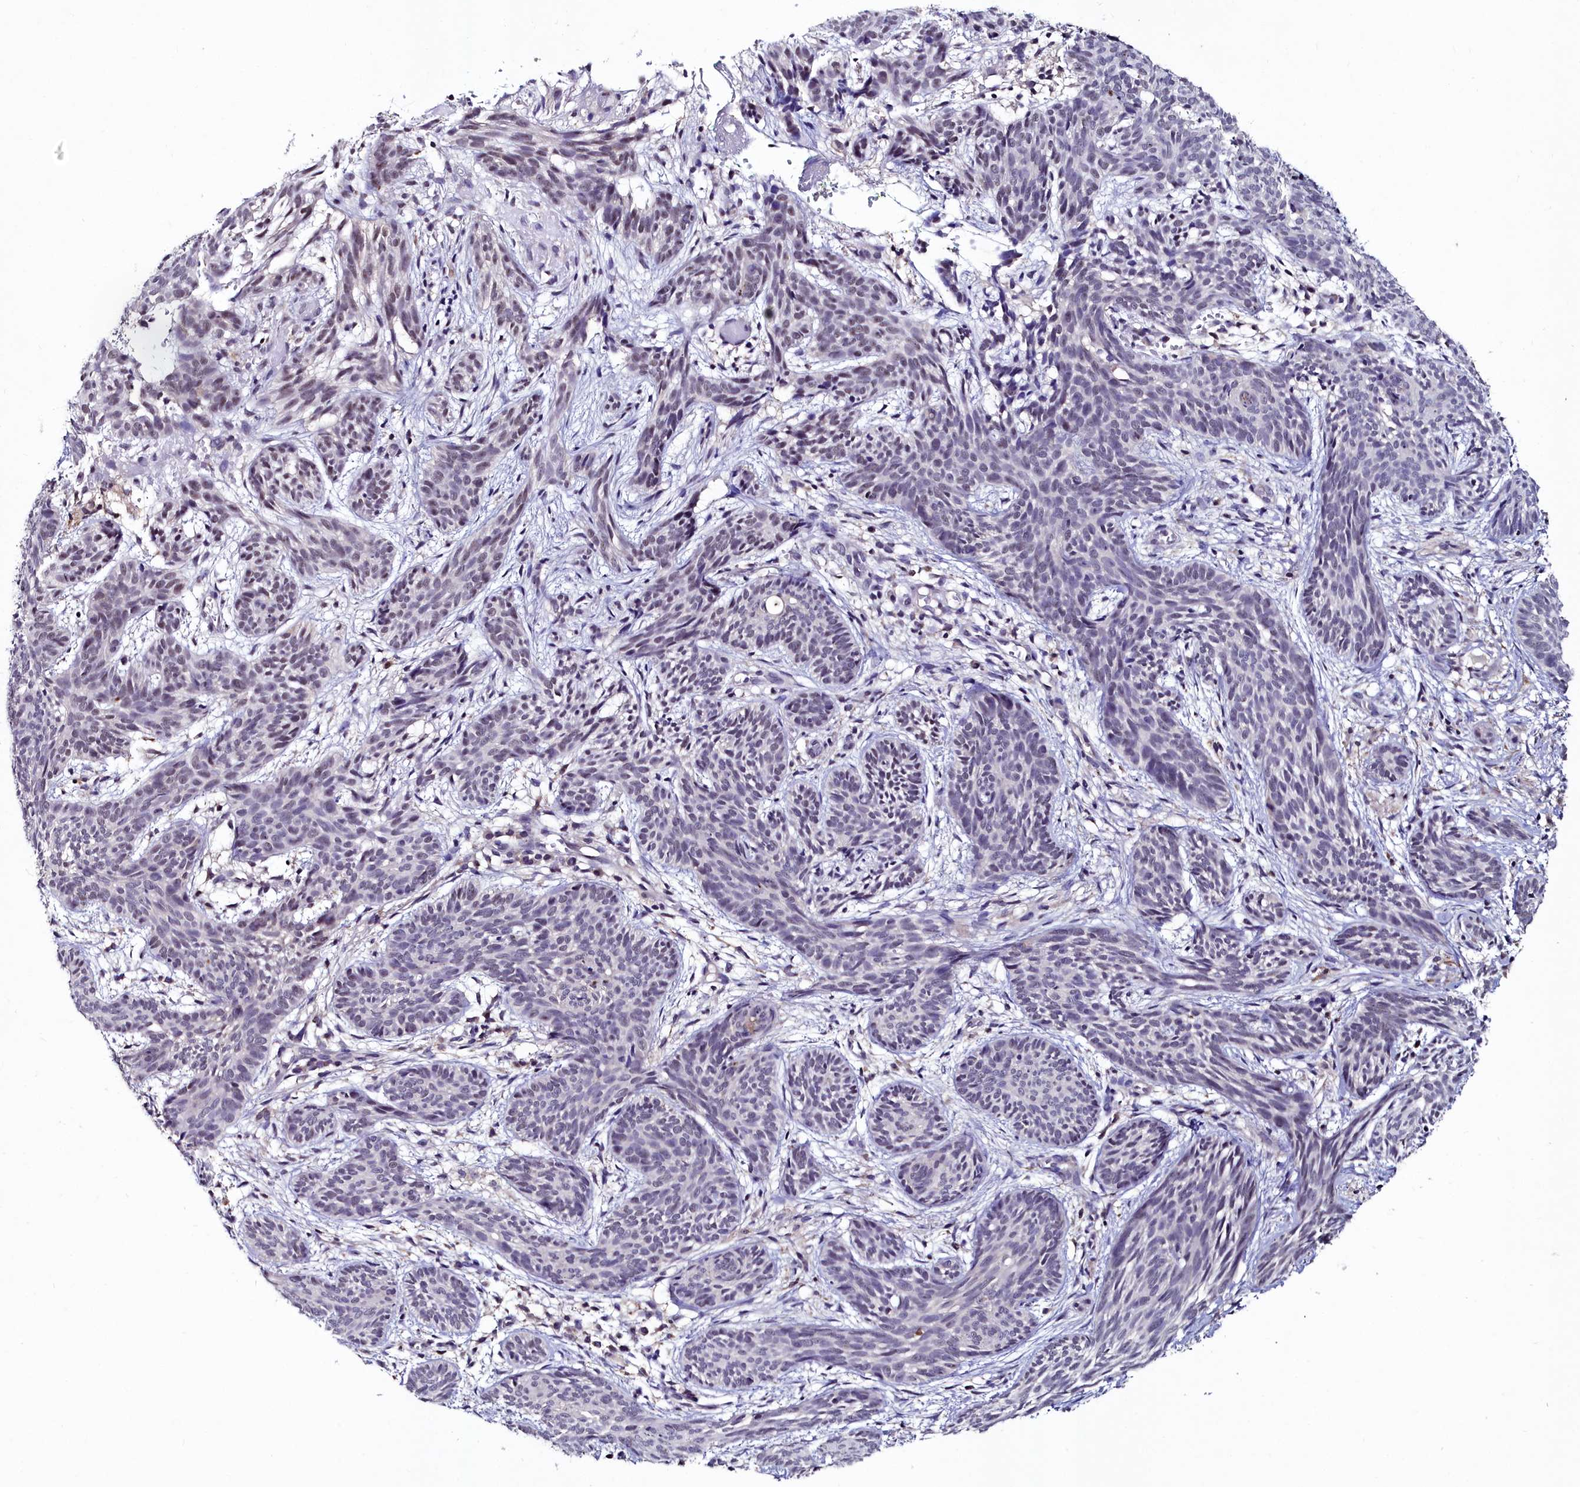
{"staining": {"intensity": "weak", "quantity": "<25%", "location": "nuclear"}, "tissue": "skin cancer", "cell_type": "Tumor cells", "image_type": "cancer", "snomed": [{"axis": "morphology", "description": "Basal cell carcinoma"}, {"axis": "topography", "description": "Skin"}], "caption": "Immunohistochemistry photomicrograph of neoplastic tissue: human basal cell carcinoma (skin) stained with DAB (3,3'-diaminobenzidine) reveals no significant protein positivity in tumor cells. (Immunohistochemistry, brightfield microscopy, high magnification).", "gene": "AMBRA1", "patient": {"sex": "female", "age": 81}}